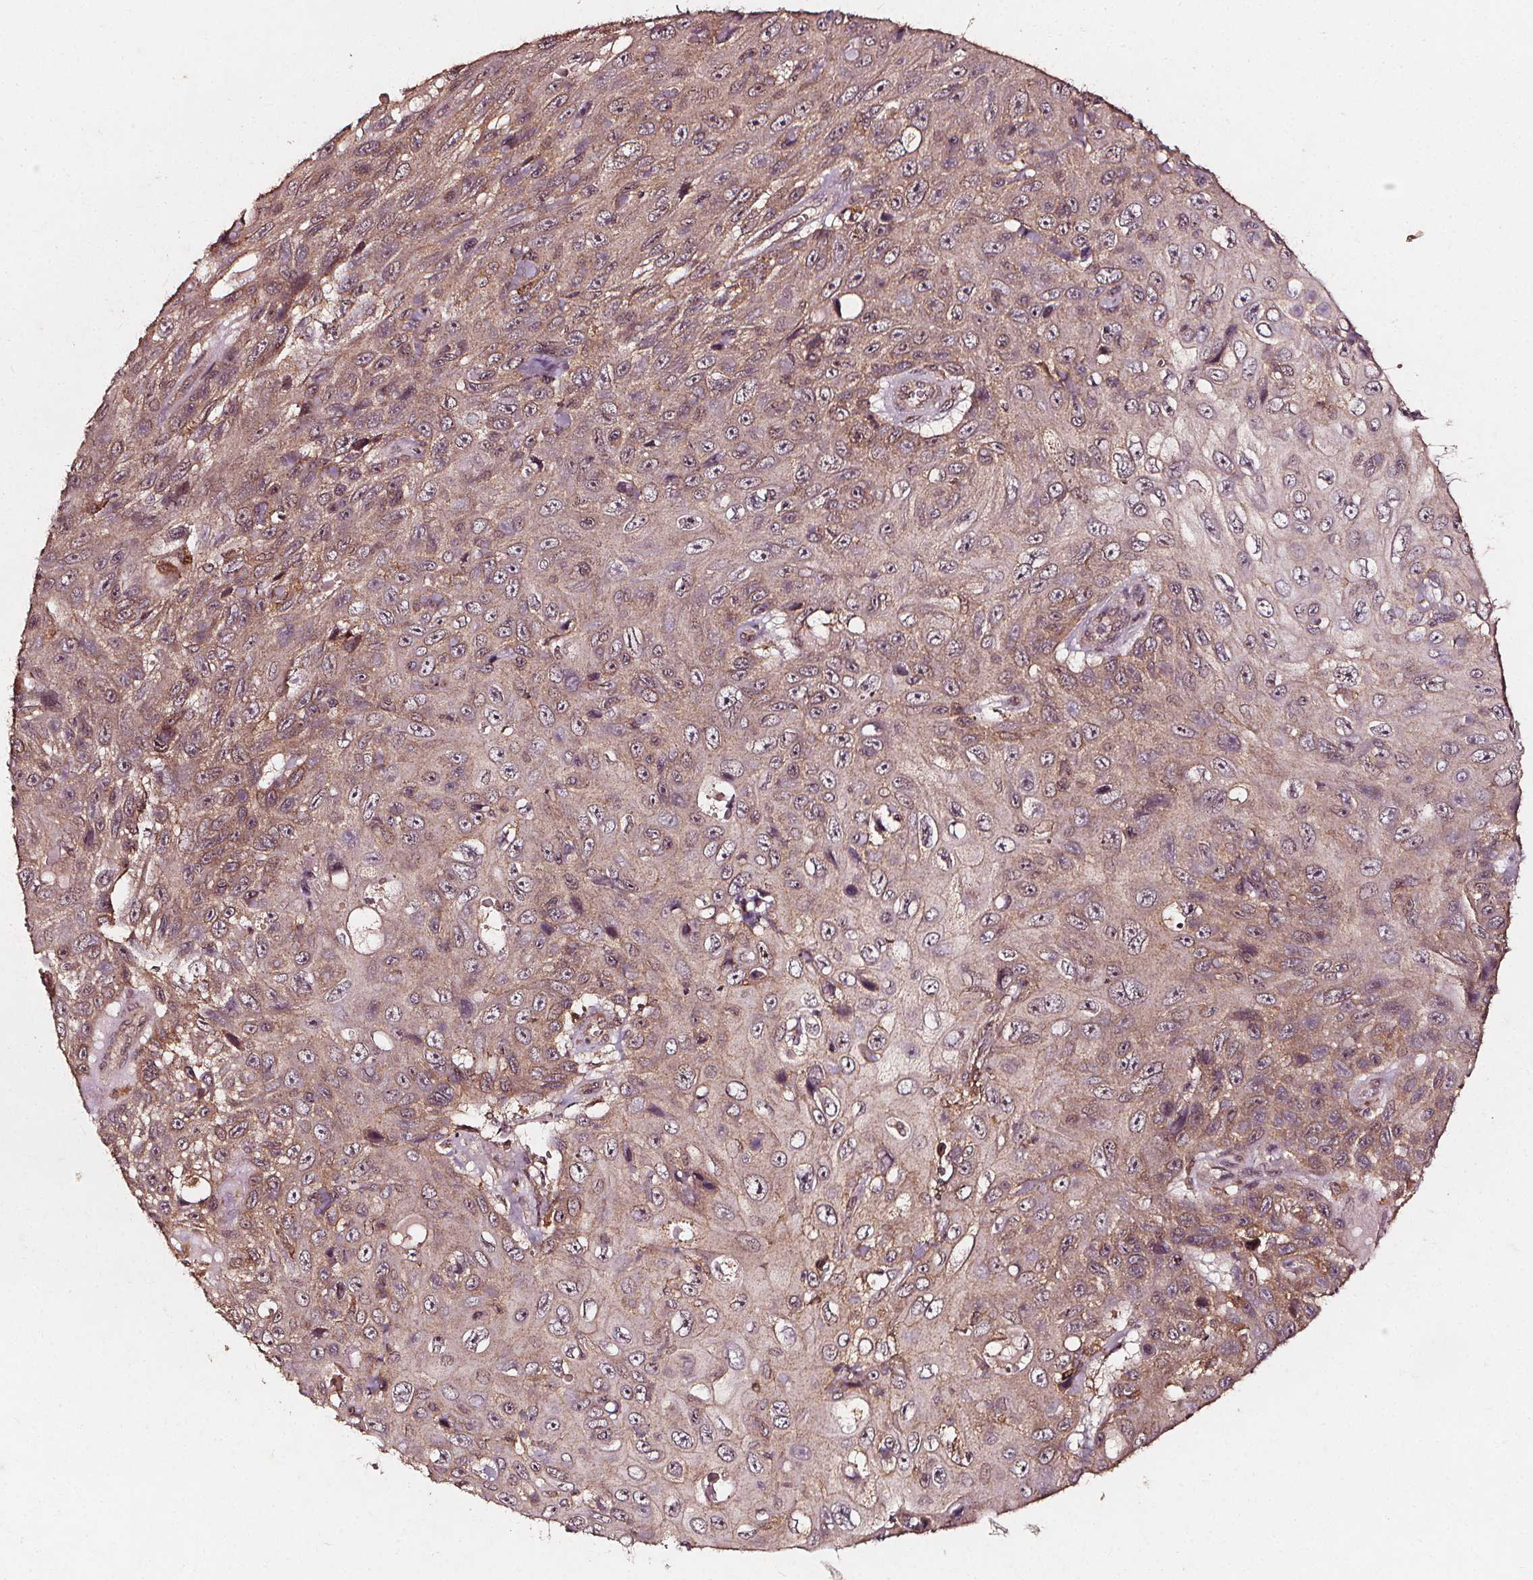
{"staining": {"intensity": "weak", "quantity": "25%-75%", "location": "cytoplasmic/membranous,nuclear"}, "tissue": "skin cancer", "cell_type": "Tumor cells", "image_type": "cancer", "snomed": [{"axis": "morphology", "description": "Squamous cell carcinoma, NOS"}, {"axis": "topography", "description": "Skin"}], "caption": "The image demonstrates immunohistochemical staining of skin cancer. There is weak cytoplasmic/membranous and nuclear positivity is appreciated in approximately 25%-75% of tumor cells. (DAB IHC, brown staining for protein, blue staining for nuclei).", "gene": "ABCA1", "patient": {"sex": "male", "age": 82}}